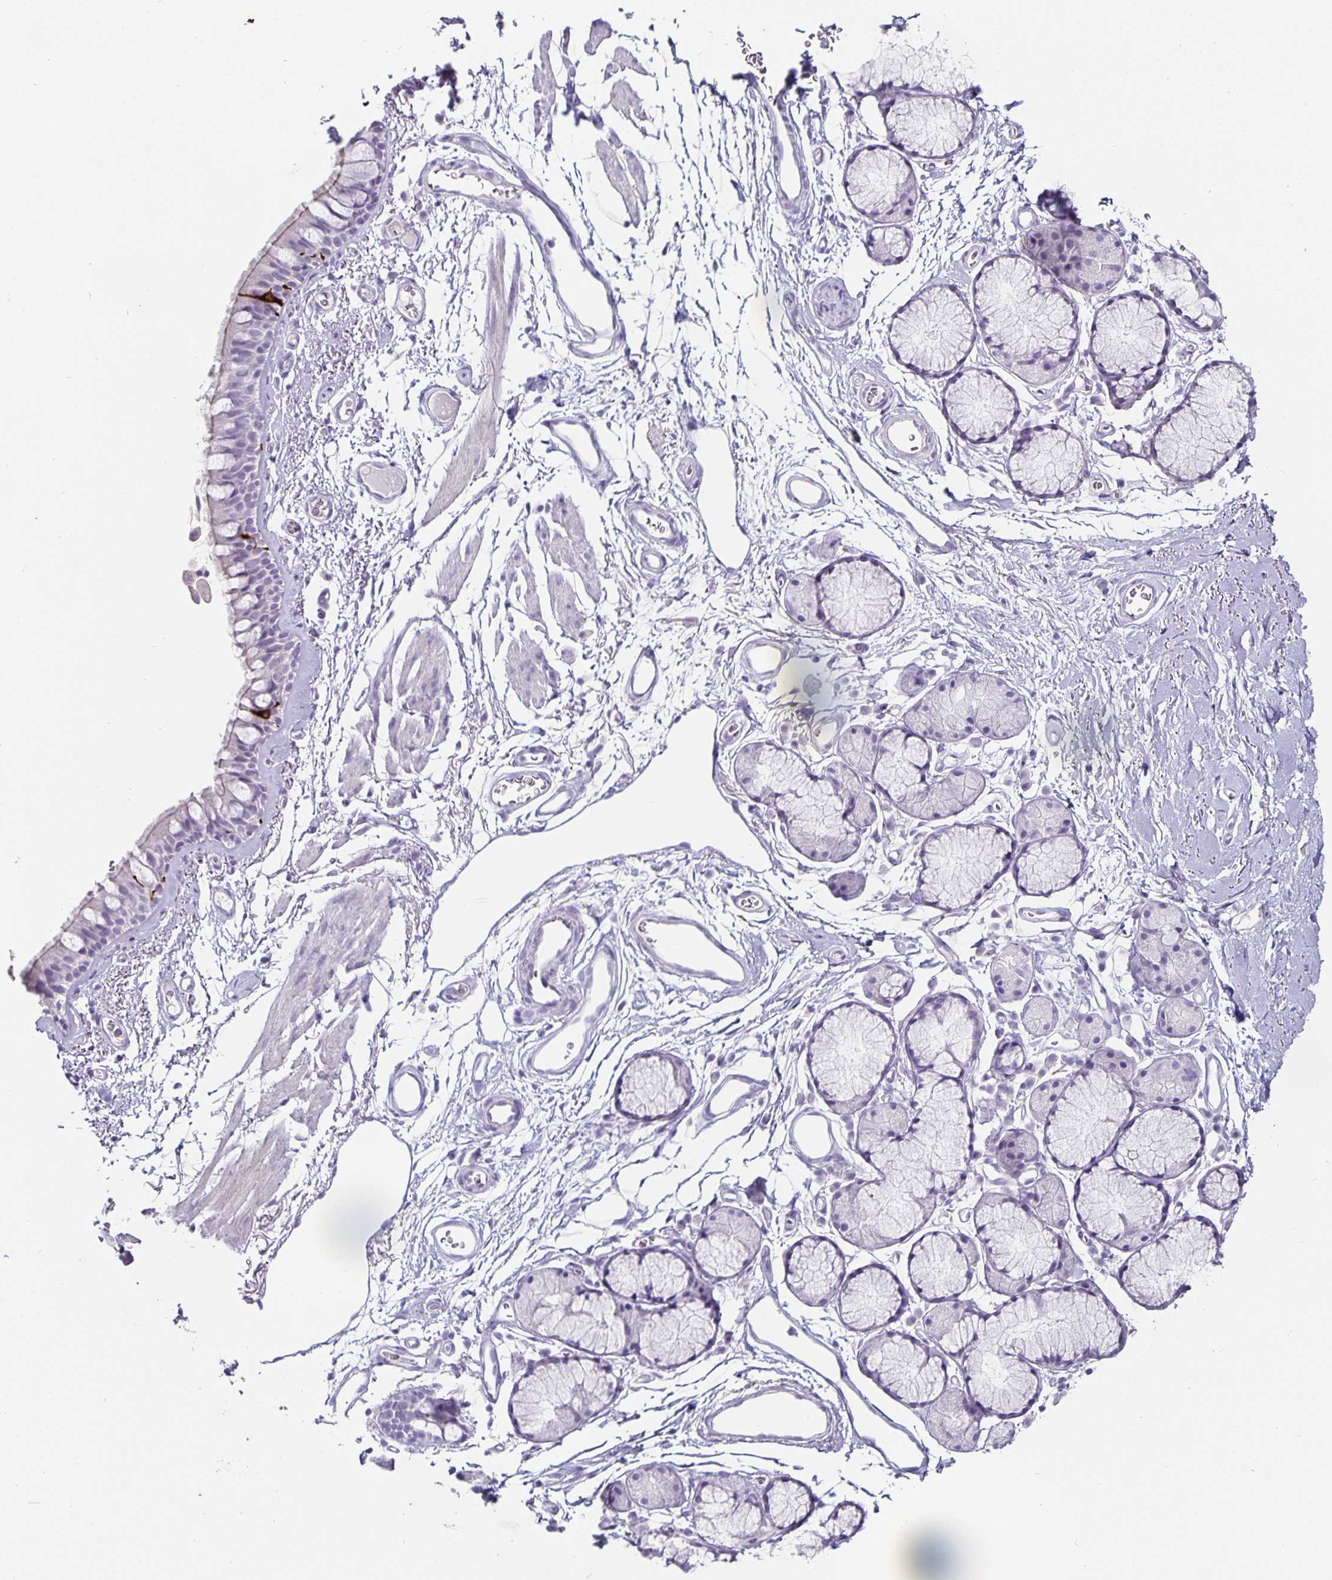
{"staining": {"intensity": "moderate", "quantity": "25%-75%", "location": "cytoplasmic/membranous"}, "tissue": "bronchus", "cell_type": "Respiratory epithelial cells", "image_type": "normal", "snomed": [{"axis": "morphology", "description": "Normal tissue, NOS"}, {"axis": "topography", "description": "Cartilage tissue"}, {"axis": "topography", "description": "Bronchus"}], "caption": "DAB immunohistochemical staining of benign human bronchus displays moderate cytoplasmic/membranous protein positivity in approximately 25%-75% of respiratory epithelial cells.", "gene": "CHGA", "patient": {"sex": "female", "age": 79}}